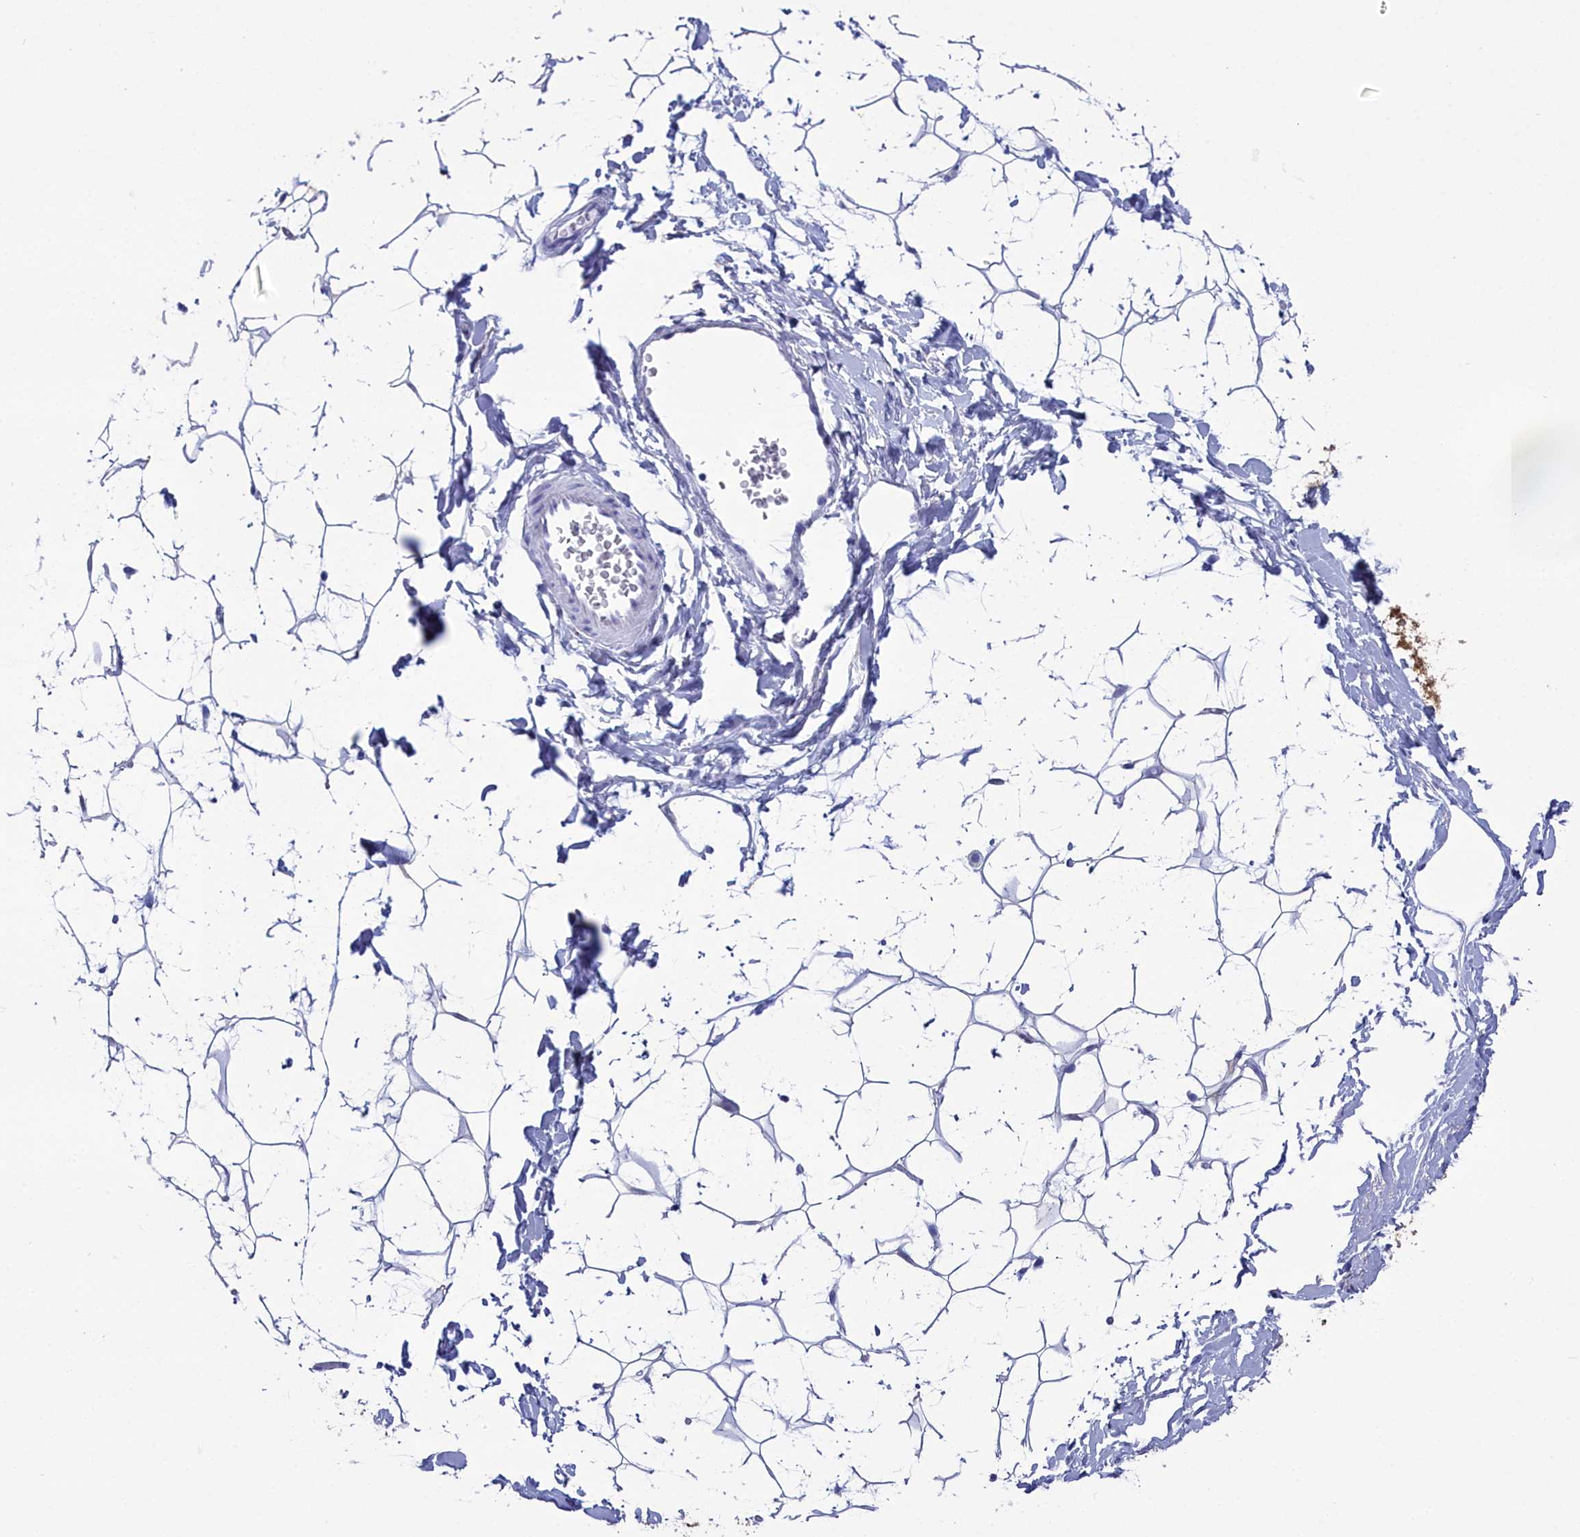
{"staining": {"intensity": "negative", "quantity": "none", "location": "none"}, "tissue": "adipose tissue", "cell_type": "Adipocytes", "image_type": "normal", "snomed": [{"axis": "morphology", "description": "Normal tissue, NOS"}, {"axis": "topography", "description": "Breast"}], "caption": "High power microscopy image of an immunohistochemistry image of benign adipose tissue, revealing no significant staining in adipocytes.", "gene": "MAP6", "patient": {"sex": "female", "age": 26}}